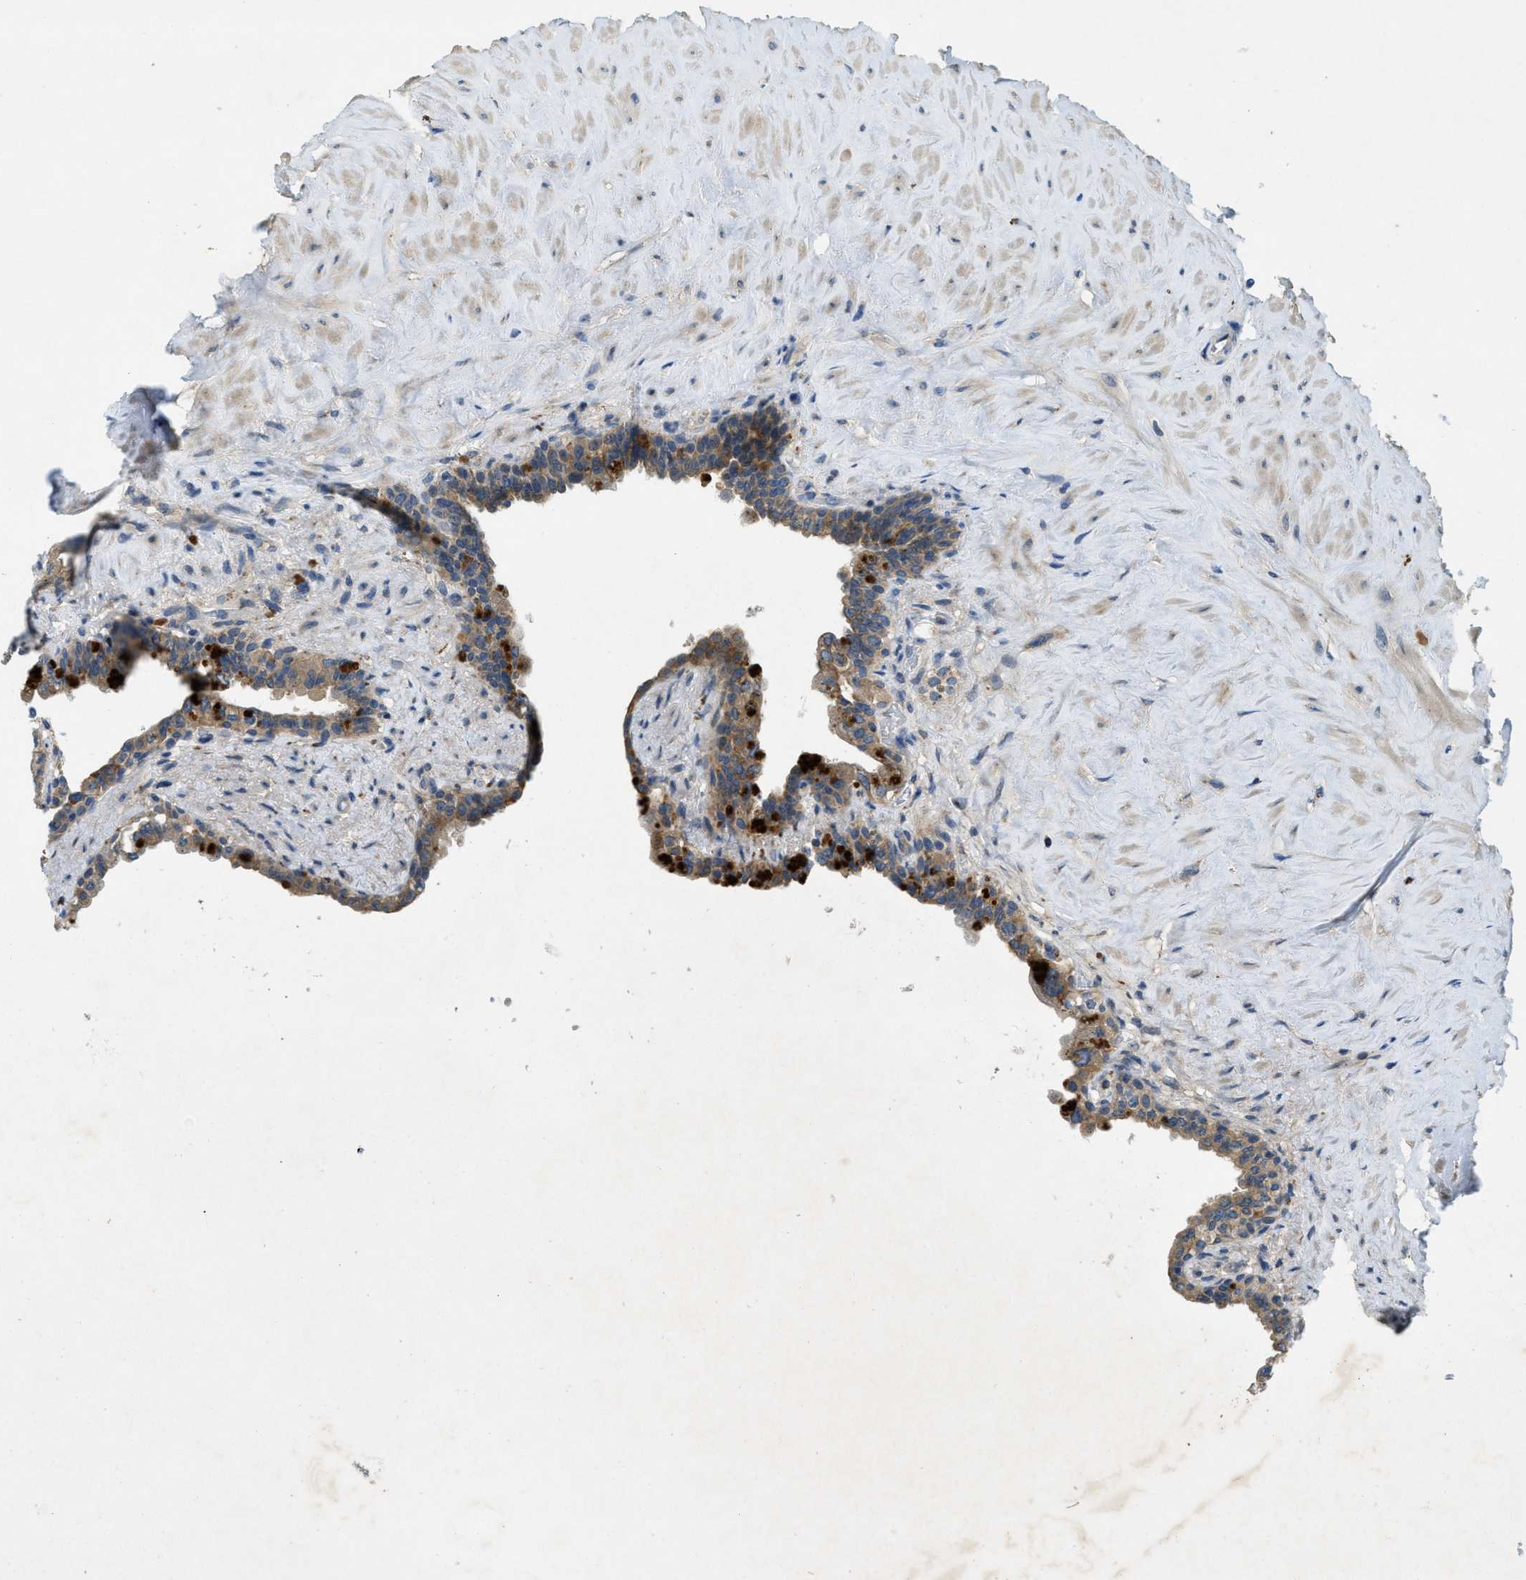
{"staining": {"intensity": "moderate", "quantity": "25%-75%", "location": "cytoplasmic/membranous"}, "tissue": "seminal vesicle", "cell_type": "Glandular cells", "image_type": "normal", "snomed": [{"axis": "morphology", "description": "Normal tissue, NOS"}, {"axis": "topography", "description": "Seminal veicle"}], "caption": "This micrograph demonstrates IHC staining of unremarkable seminal vesicle, with medium moderate cytoplasmic/membranous expression in approximately 25%-75% of glandular cells.", "gene": "RIPK2", "patient": {"sex": "male", "age": 63}}